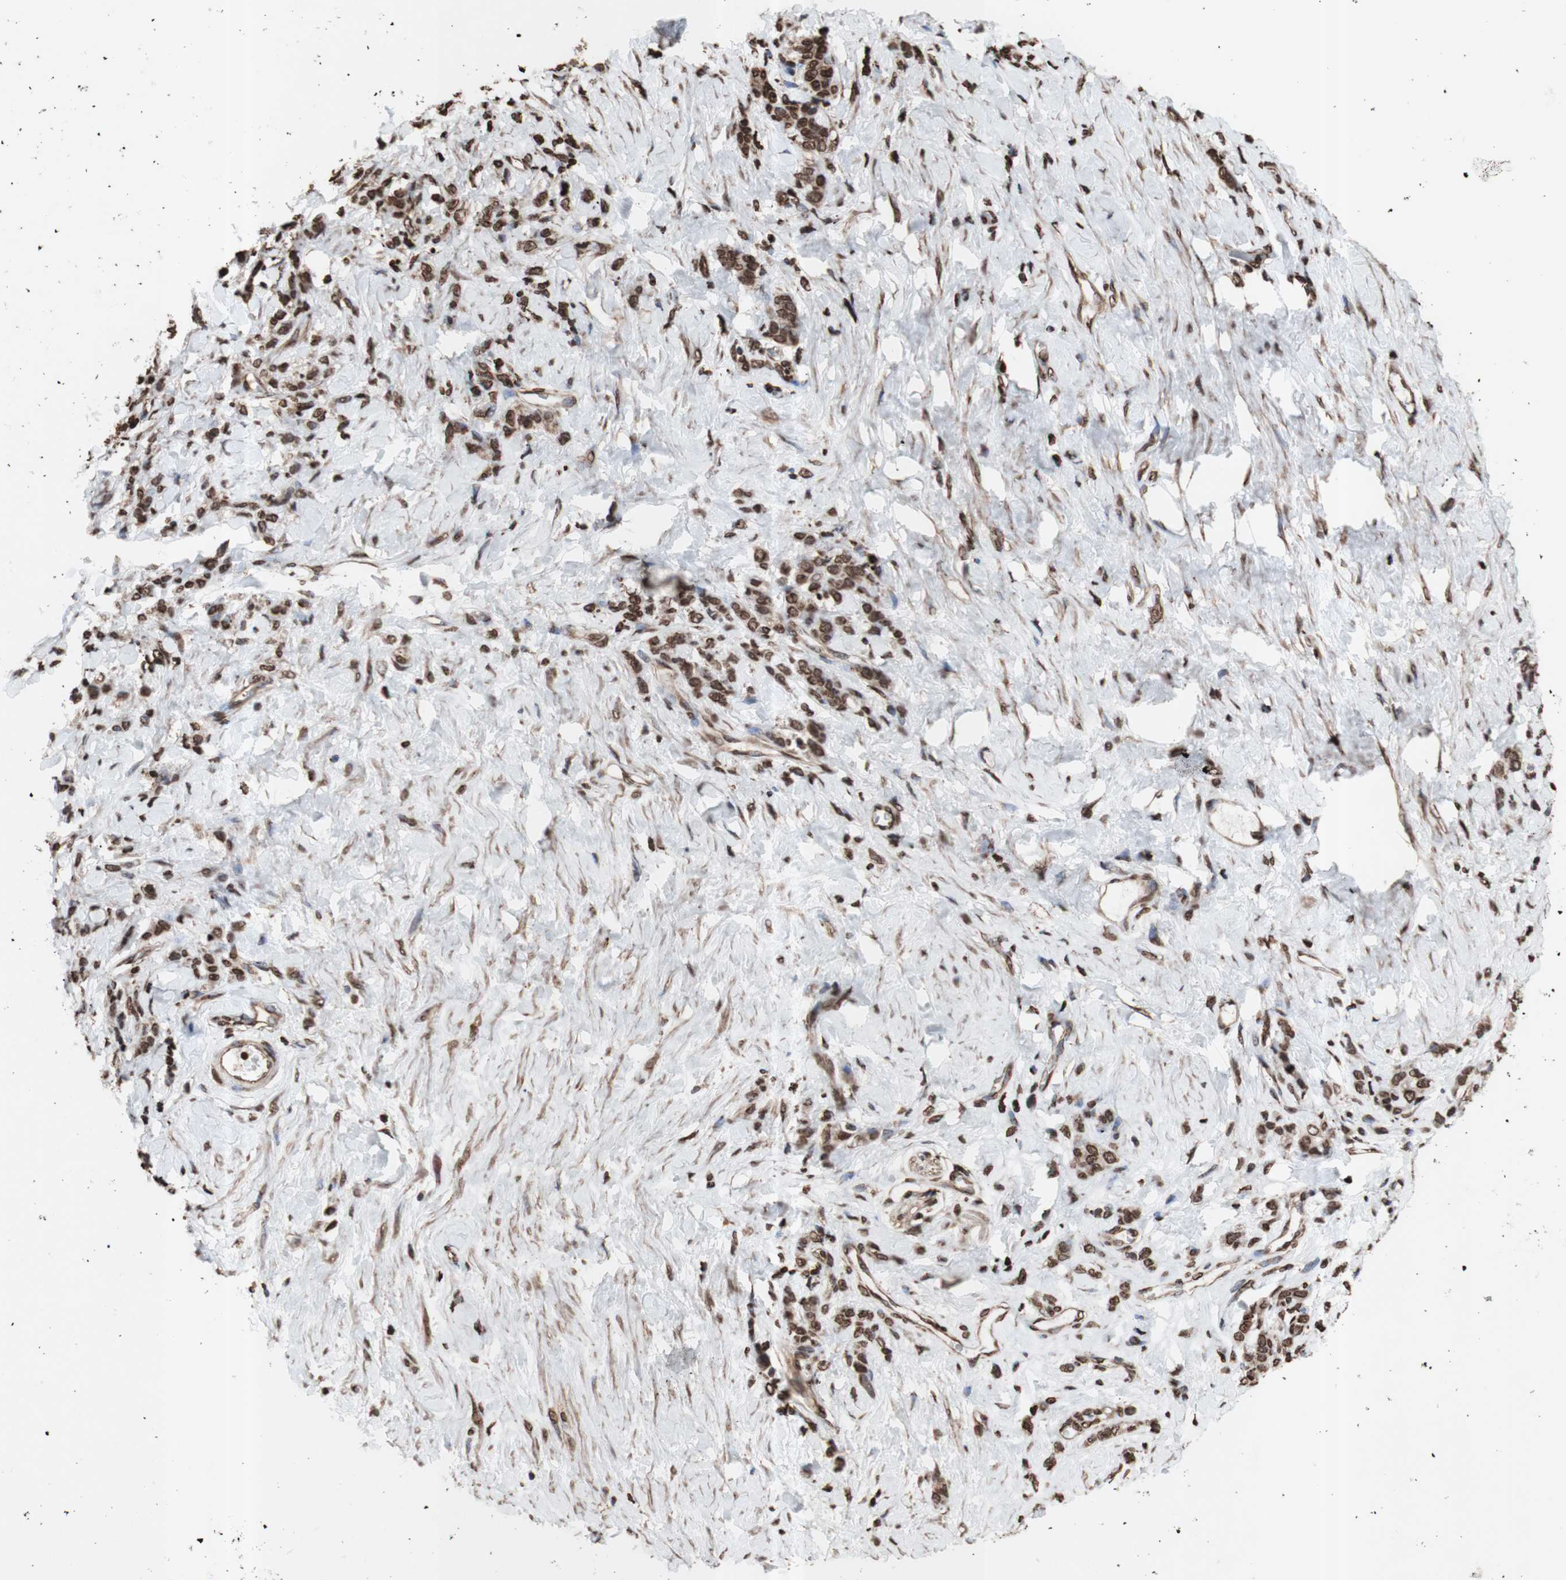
{"staining": {"intensity": "strong", "quantity": ">75%", "location": "nuclear"}, "tissue": "stomach cancer", "cell_type": "Tumor cells", "image_type": "cancer", "snomed": [{"axis": "morphology", "description": "Adenocarcinoma, NOS"}, {"axis": "topography", "description": "Stomach"}], "caption": "Immunohistochemical staining of adenocarcinoma (stomach) reveals strong nuclear protein expression in about >75% of tumor cells.", "gene": "SNAI2", "patient": {"sex": "male", "age": 82}}